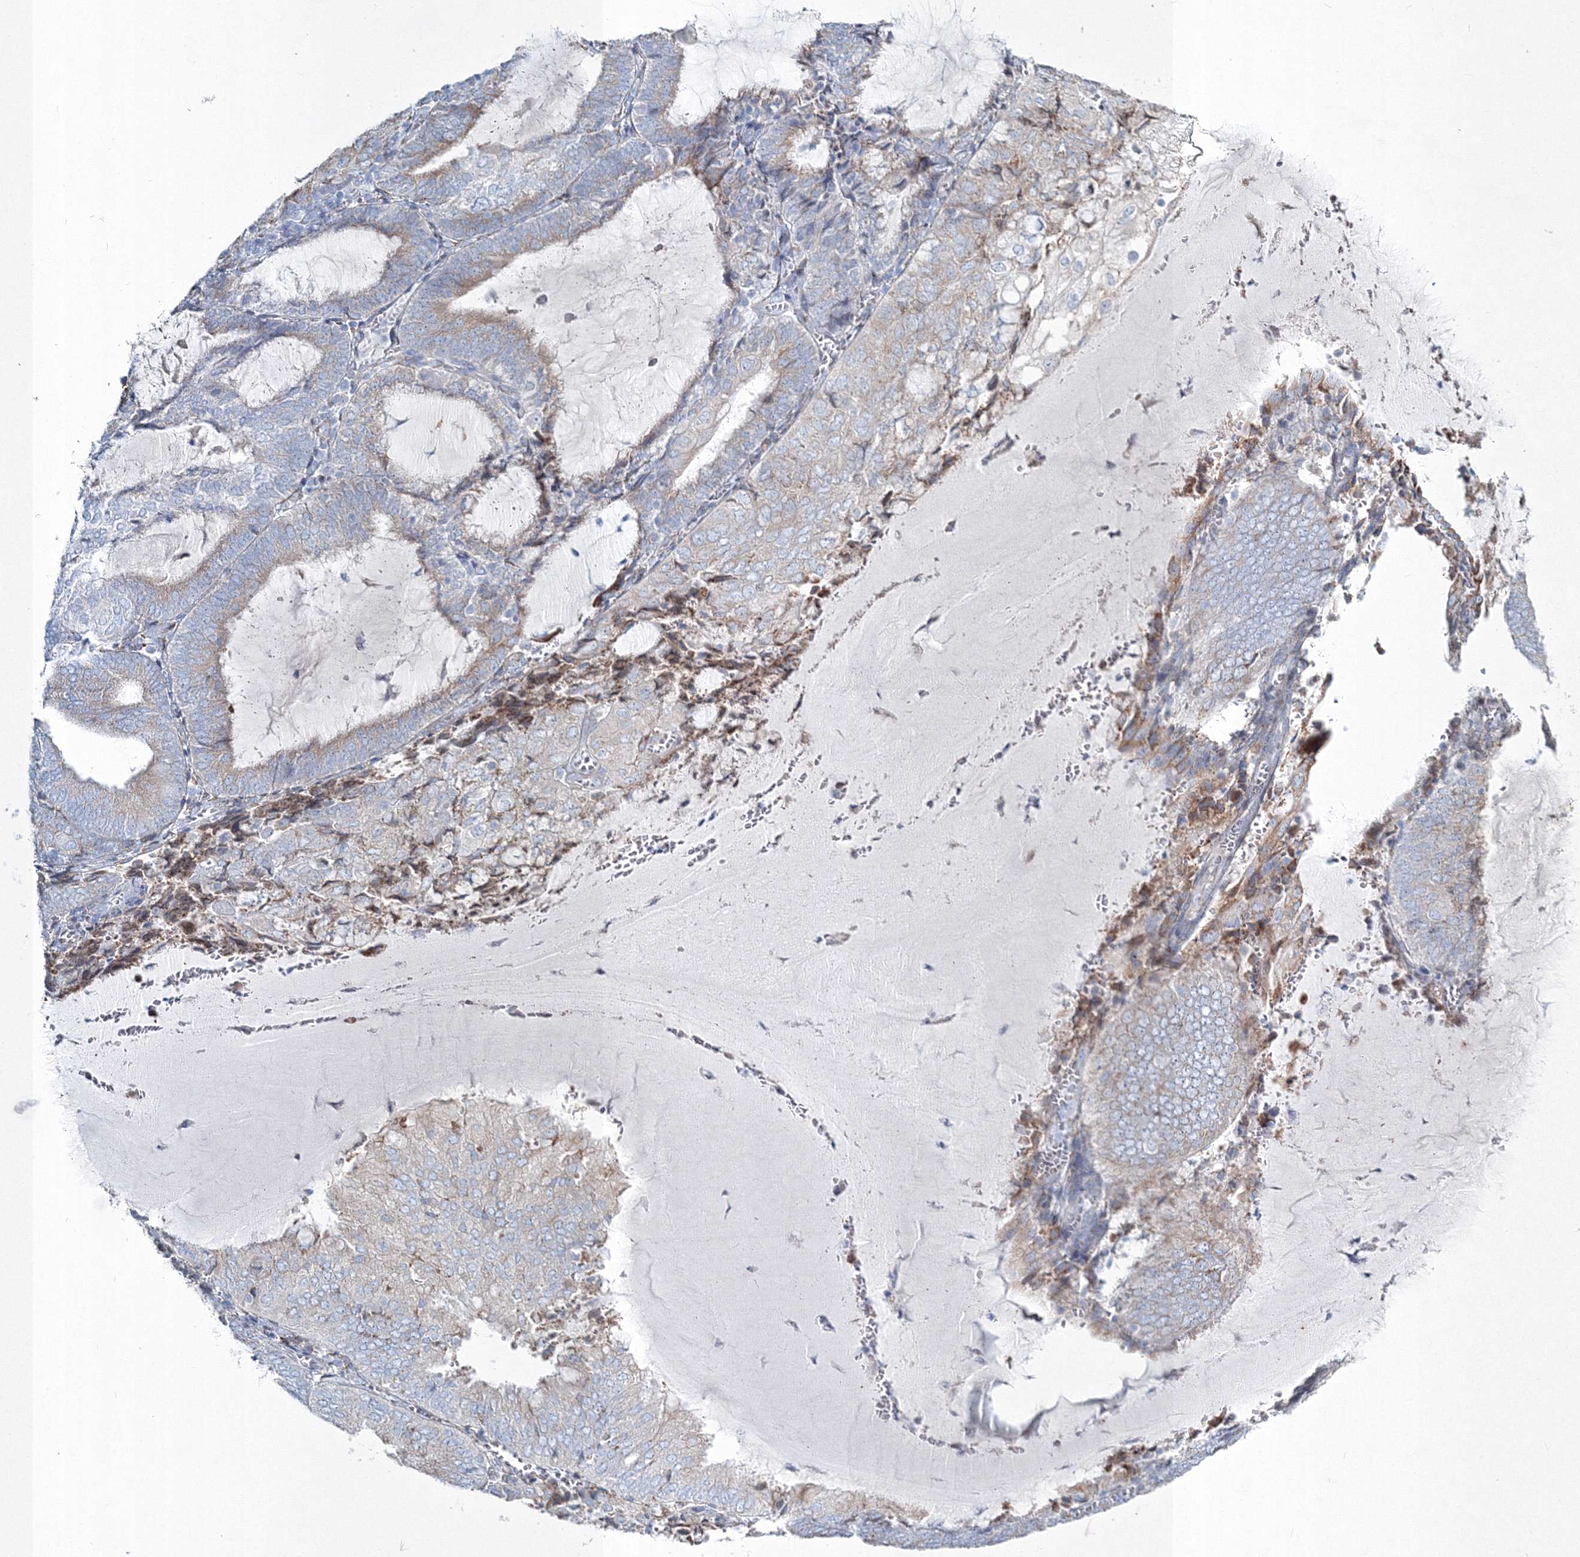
{"staining": {"intensity": "negative", "quantity": "none", "location": "none"}, "tissue": "endometrial cancer", "cell_type": "Tumor cells", "image_type": "cancer", "snomed": [{"axis": "morphology", "description": "Adenocarcinoma, NOS"}, {"axis": "topography", "description": "Endometrium"}], "caption": "Human endometrial cancer stained for a protein using IHC exhibits no expression in tumor cells.", "gene": "RCN1", "patient": {"sex": "female", "age": 81}}